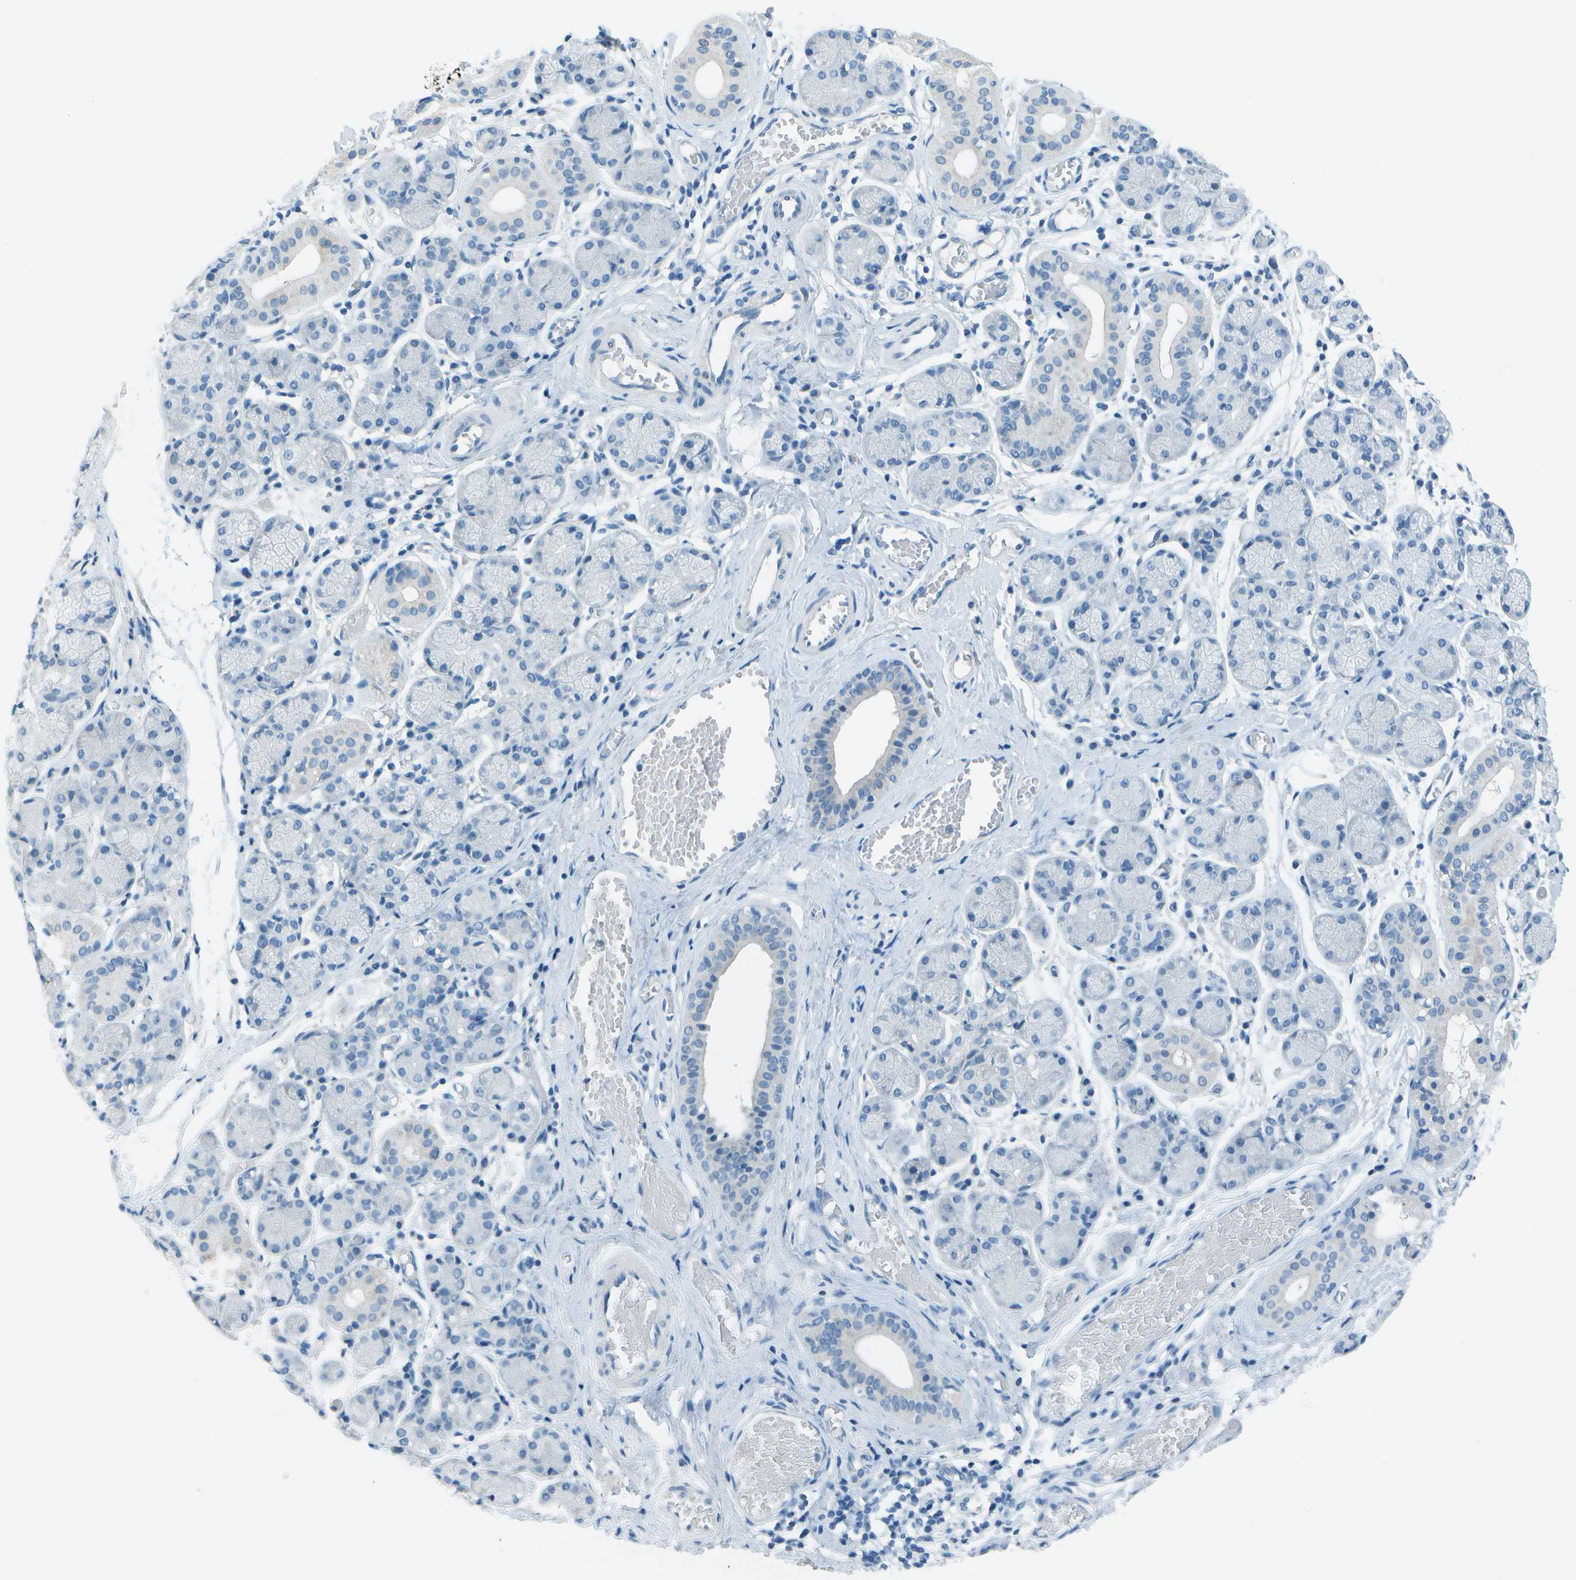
{"staining": {"intensity": "negative", "quantity": "none", "location": "none"}, "tissue": "salivary gland", "cell_type": "Glandular cells", "image_type": "normal", "snomed": [{"axis": "morphology", "description": "Normal tissue, NOS"}, {"axis": "topography", "description": "Salivary gland"}], "caption": "IHC of unremarkable human salivary gland displays no expression in glandular cells. (Stains: DAB immunohistochemistry with hematoxylin counter stain, Microscopy: brightfield microscopy at high magnification).", "gene": "FGF1", "patient": {"sex": "female", "age": 24}}